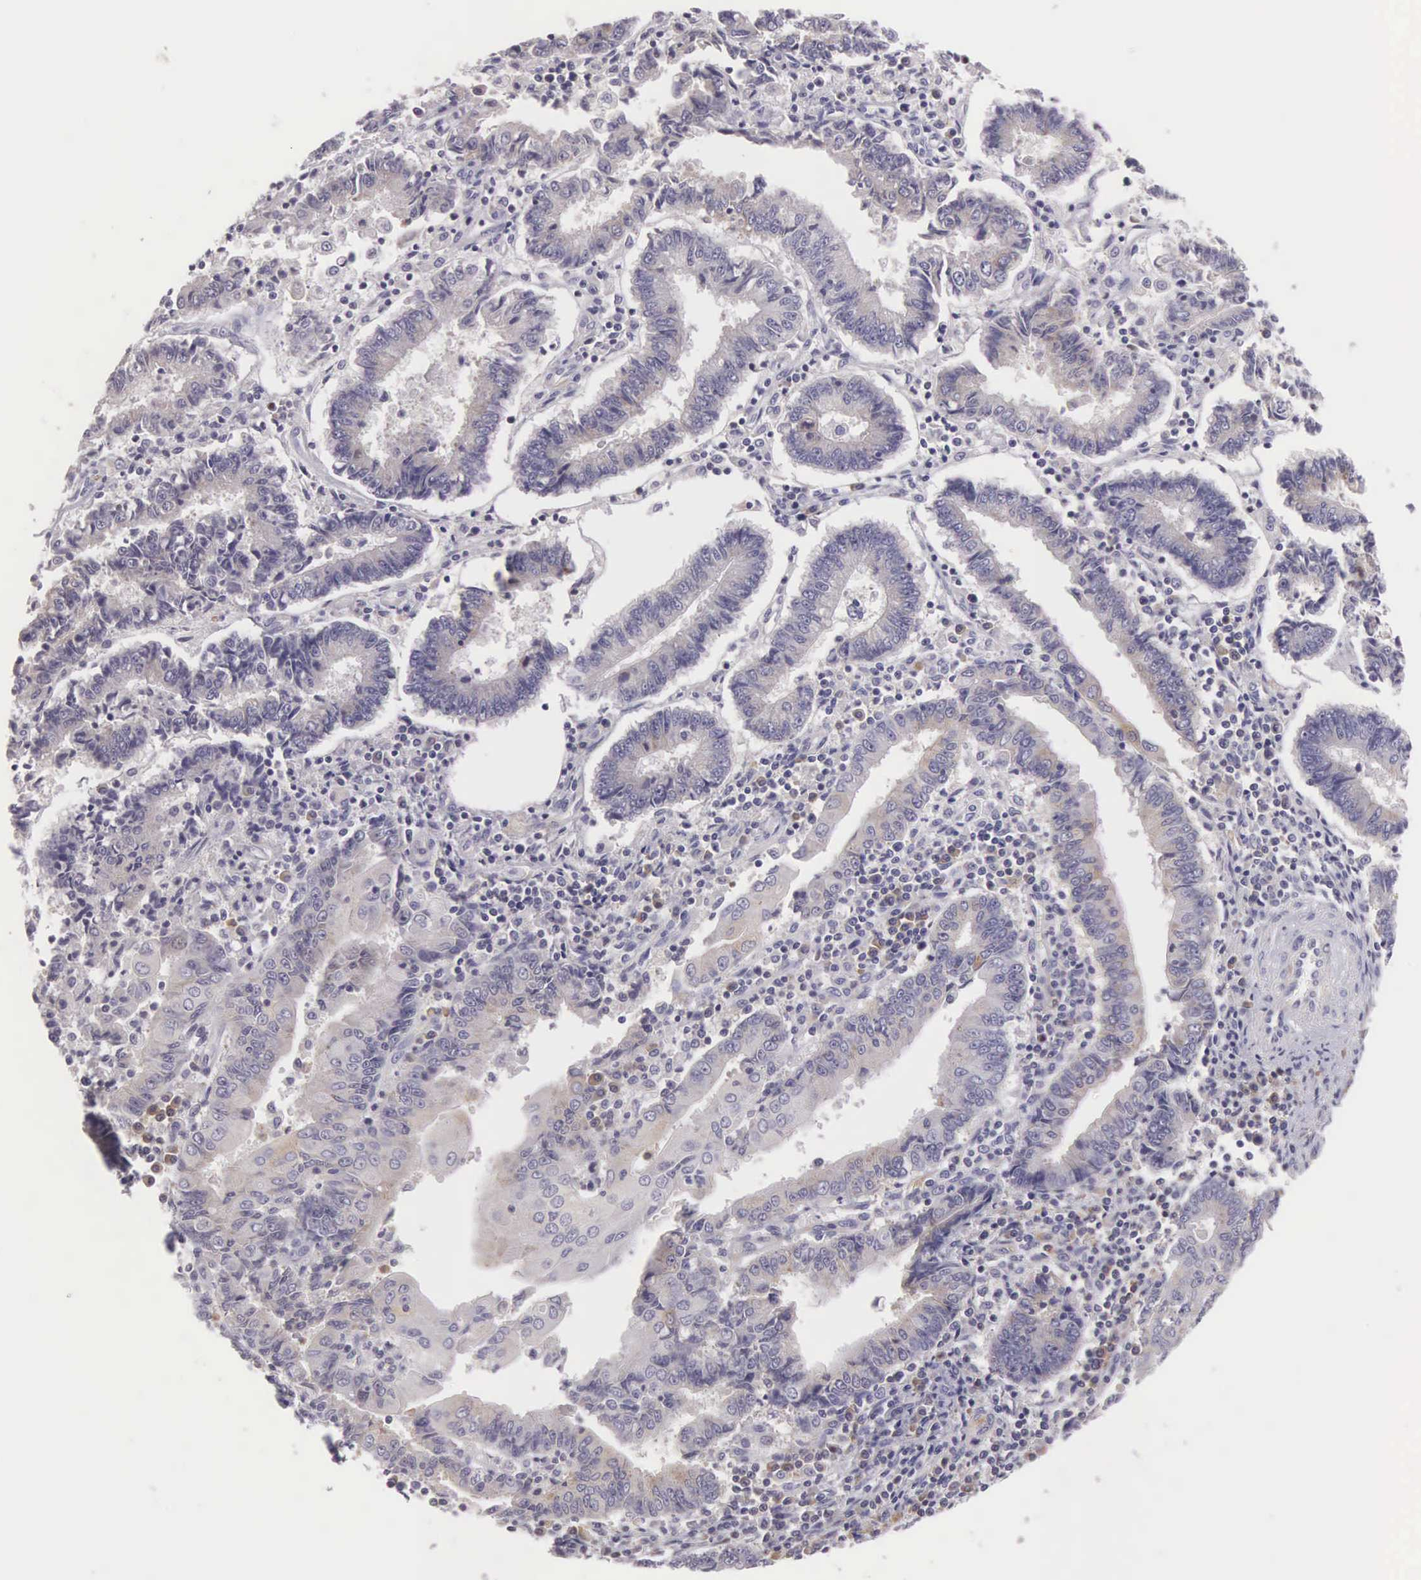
{"staining": {"intensity": "negative", "quantity": "none", "location": "none"}, "tissue": "endometrial cancer", "cell_type": "Tumor cells", "image_type": "cancer", "snomed": [{"axis": "morphology", "description": "Adenocarcinoma, NOS"}, {"axis": "topography", "description": "Endometrium"}], "caption": "Histopathology image shows no protein staining in tumor cells of adenocarcinoma (endometrial) tissue.", "gene": "OSBPL3", "patient": {"sex": "female", "age": 75}}